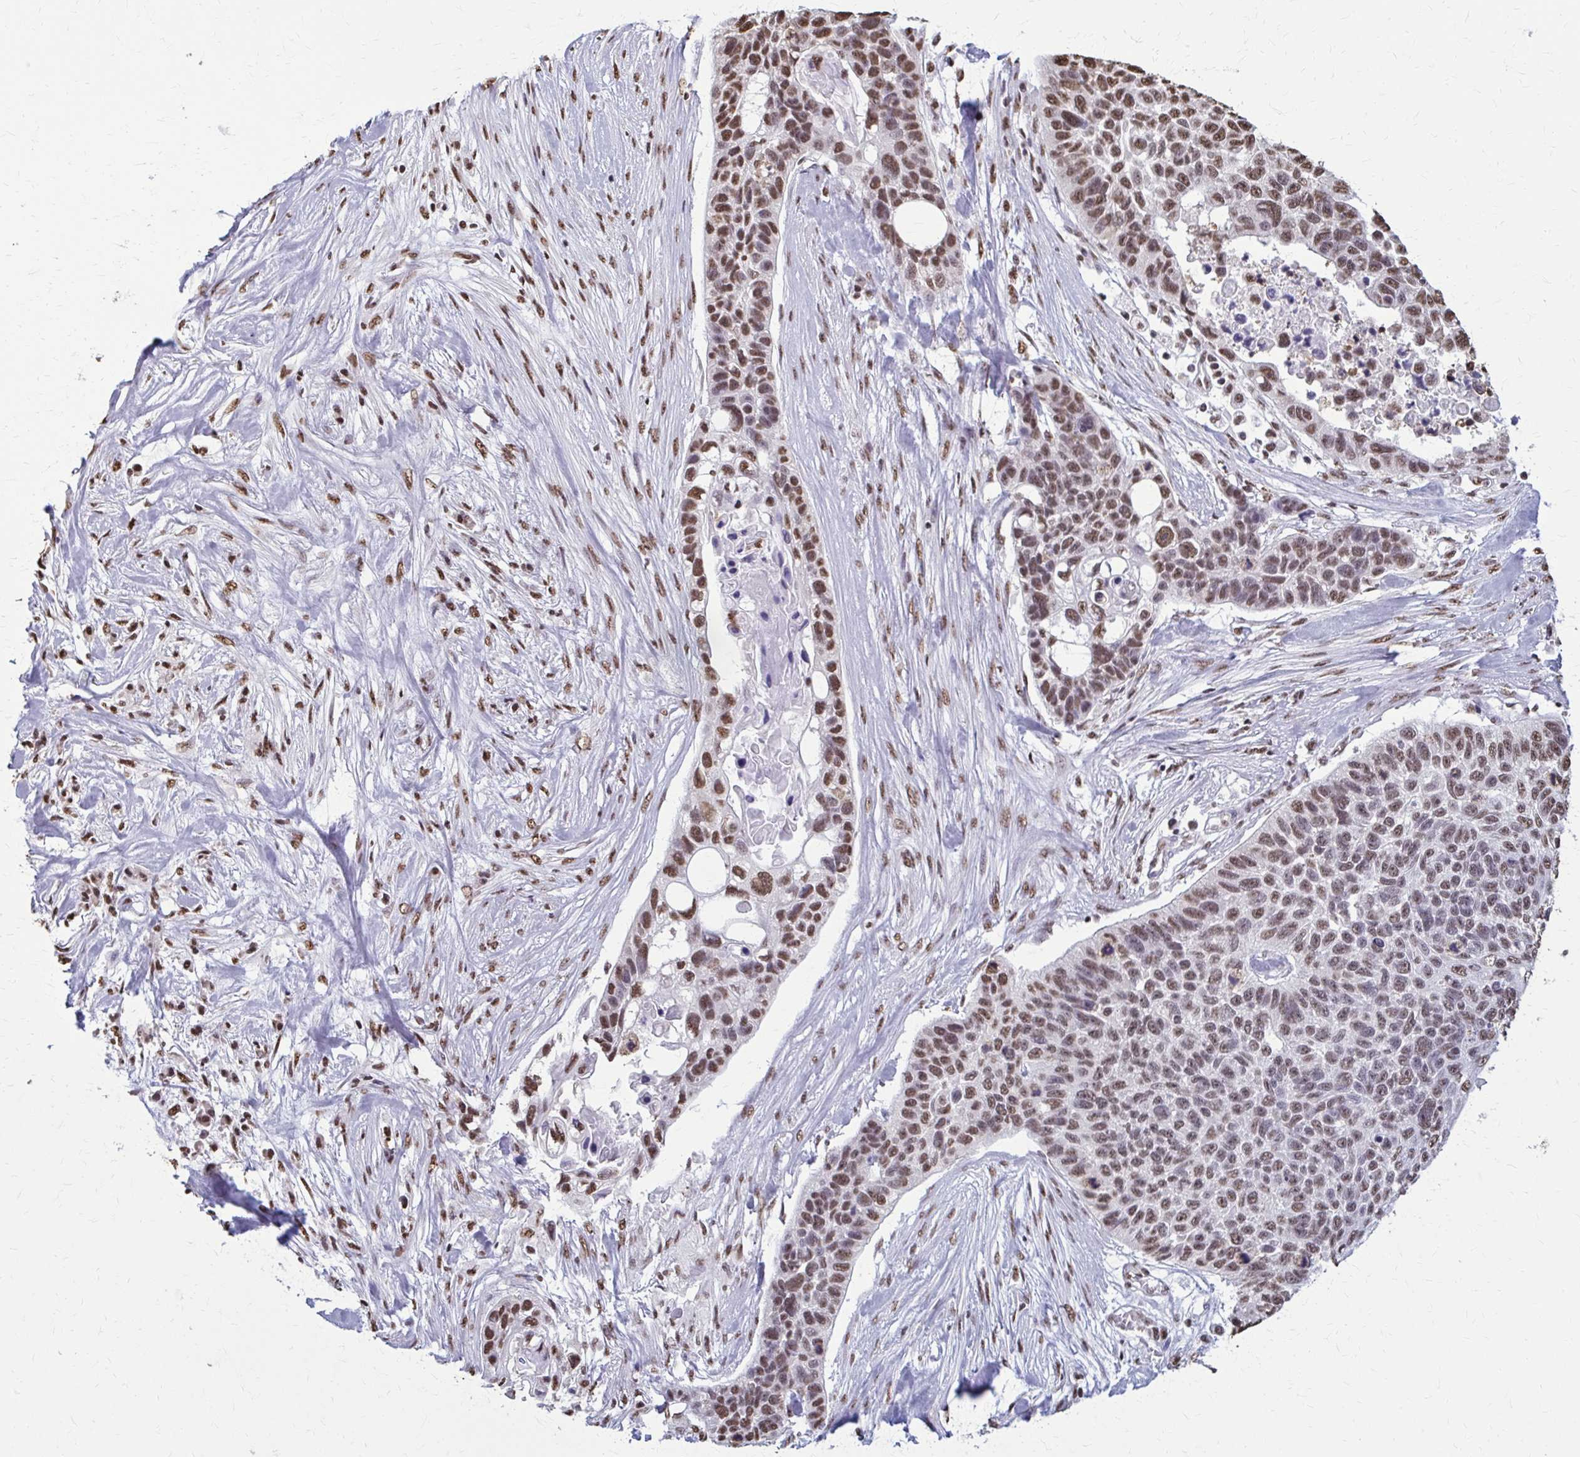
{"staining": {"intensity": "moderate", "quantity": ">75%", "location": "nuclear"}, "tissue": "lung cancer", "cell_type": "Tumor cells", "image_type": "cancer", "snomed": [{"axis": "morphology", "description": "Squamous cell carcinoma, NOS"}, {"axis": "topography", "description": "Lung"}], "caption": "Immunohistochemical staining of lung squamous cell carcinoma exhibits moderate nuclear protein staining in approximately >75% of tumor cells.", "gene": "SNRPA", "patient": {"sex": "male", "age": 62}}